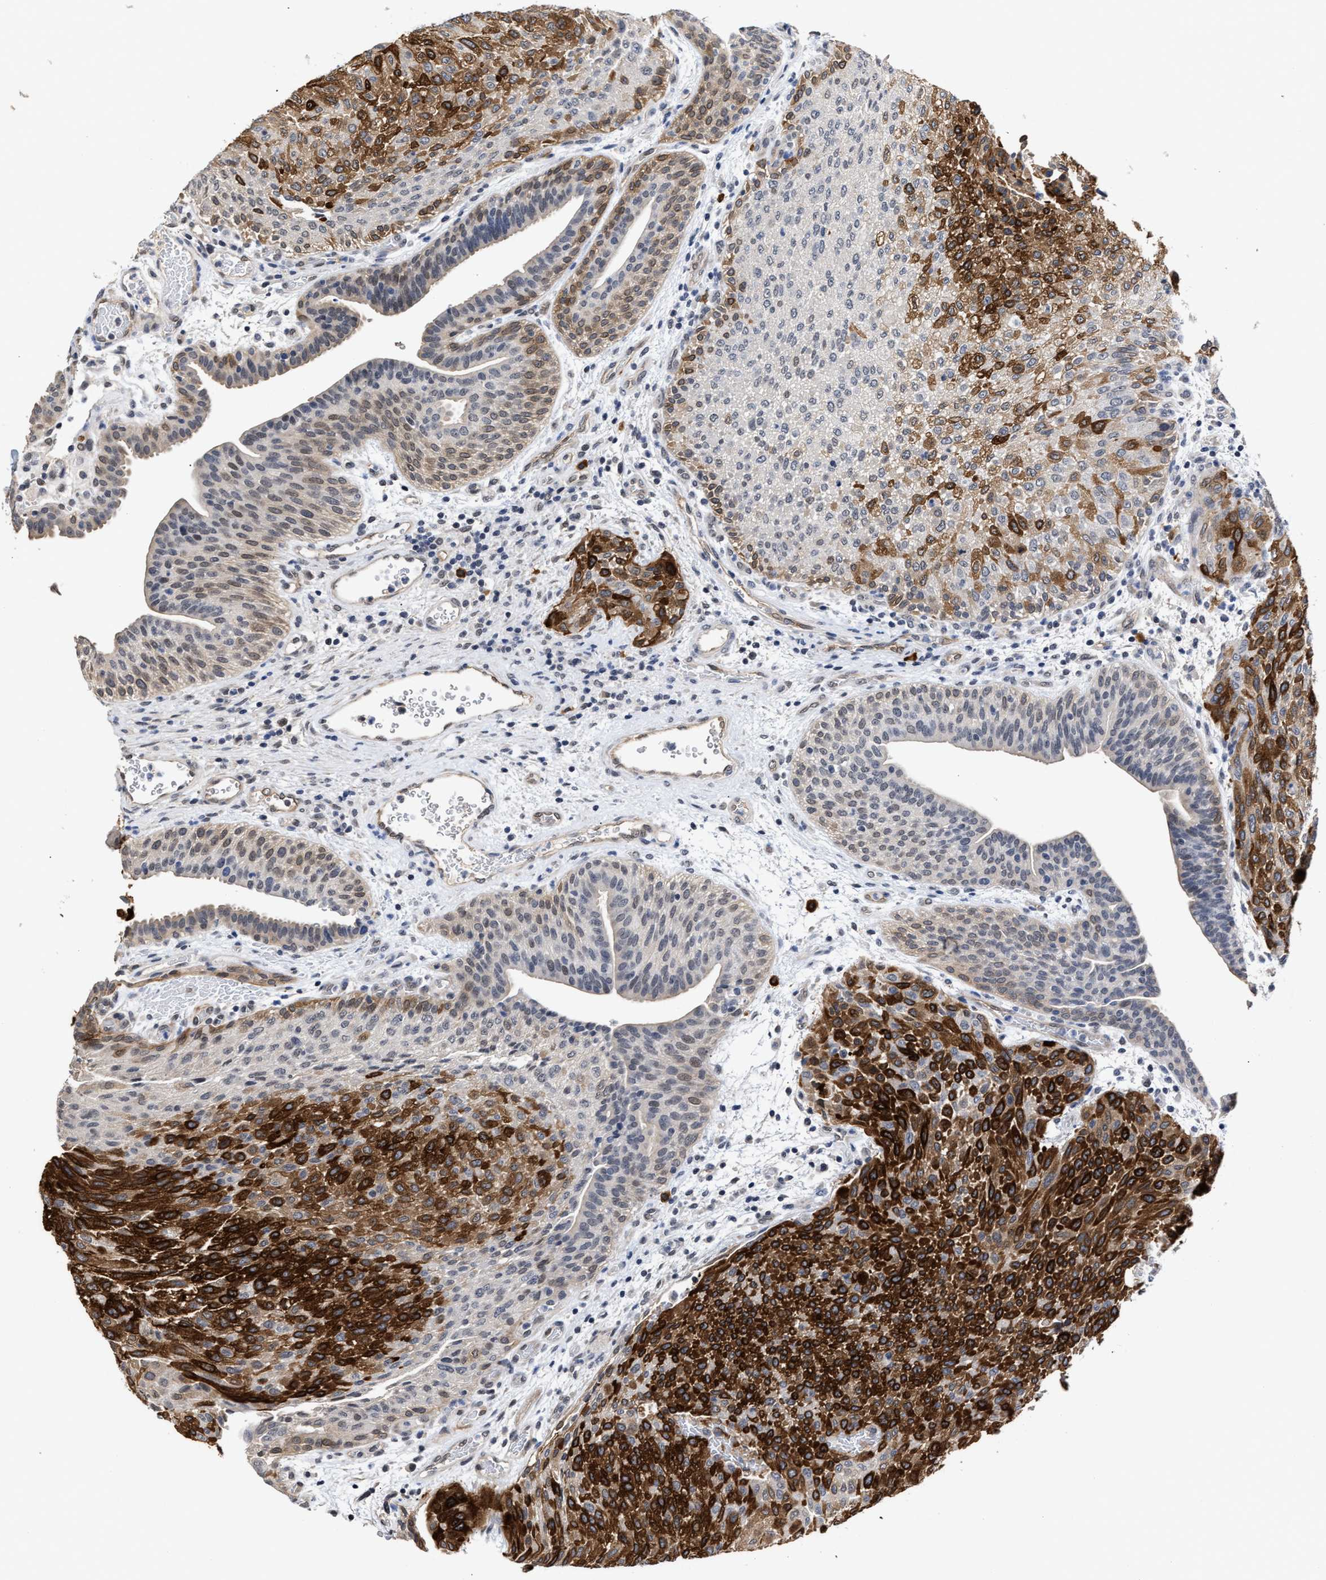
{"staining": {"intensity": "strong", "quantity": "25%-75%", "location": "cytoplasmic/membranous"}, "tissue": "urothelial cancer", "cell_type": "Tumor cells", "image_type": "cancer", "snomed": [{"axis": "morphology", "description": "Urothelial carcinoma, Low grade"}, {"axis": "morphology", "description": "Urothelial carcinoma, High grade"}, {"axis": "topography", "description": "Urinary bladder"}], "caption": "Protein analysis of high-grade urothelial carcinoma tissue displays strong cytoplasmic/membranous staining in approximately 25%-75% of tumor cells. The staining is performed using DAB (3,3'-diaminobenzidine) brown chromogen to label protein expression. The nuclei are counter-stained blue using hematoxylin.", "gene": "AHNAK2", "patient": {"sex": "male", "age": 35}}